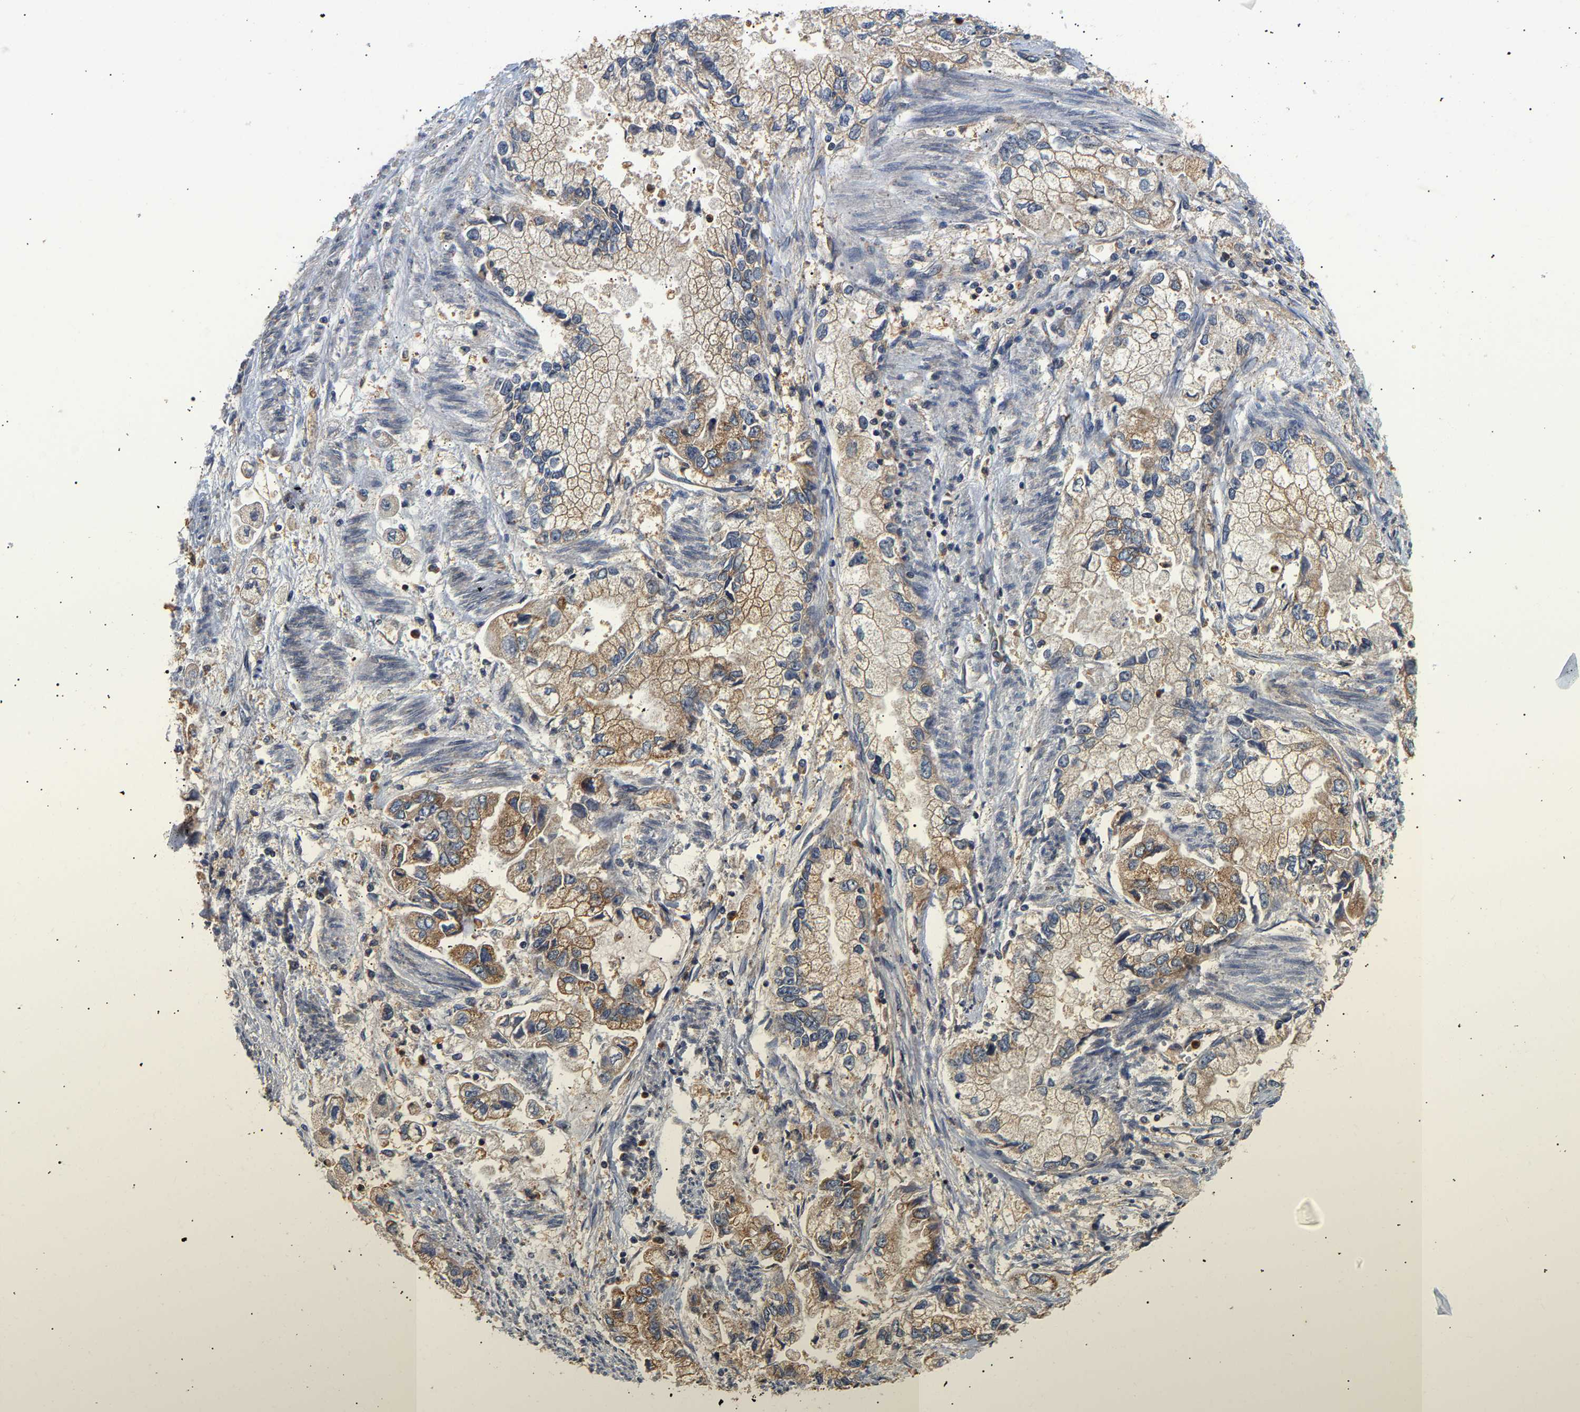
{"staining": {"intensity": "moderate", "quantity": "25%-75%", "location": "cytoplasmic/membranous"}, "tissue": "stomach cancer", "cell_type": "Tumor cells", "image_type": "cancer", "snomed": [{"axis": "morphology", "description": "Normal tissue, NOS"}, {"axis": "morphology", "description": "Adenocarcinoma, NOS"}, {"axis": "topography", "description": "Stomach"}], "caption": "A high-resolution micrograph shows immunohistochemistry staining of stomach cancer, which demonstrates moderate cytoplasmic/membranous expression in approximately 25%-75% of tumor cells.", "gene": "PPID", "patient": {"sex": "male", "age": 62}}